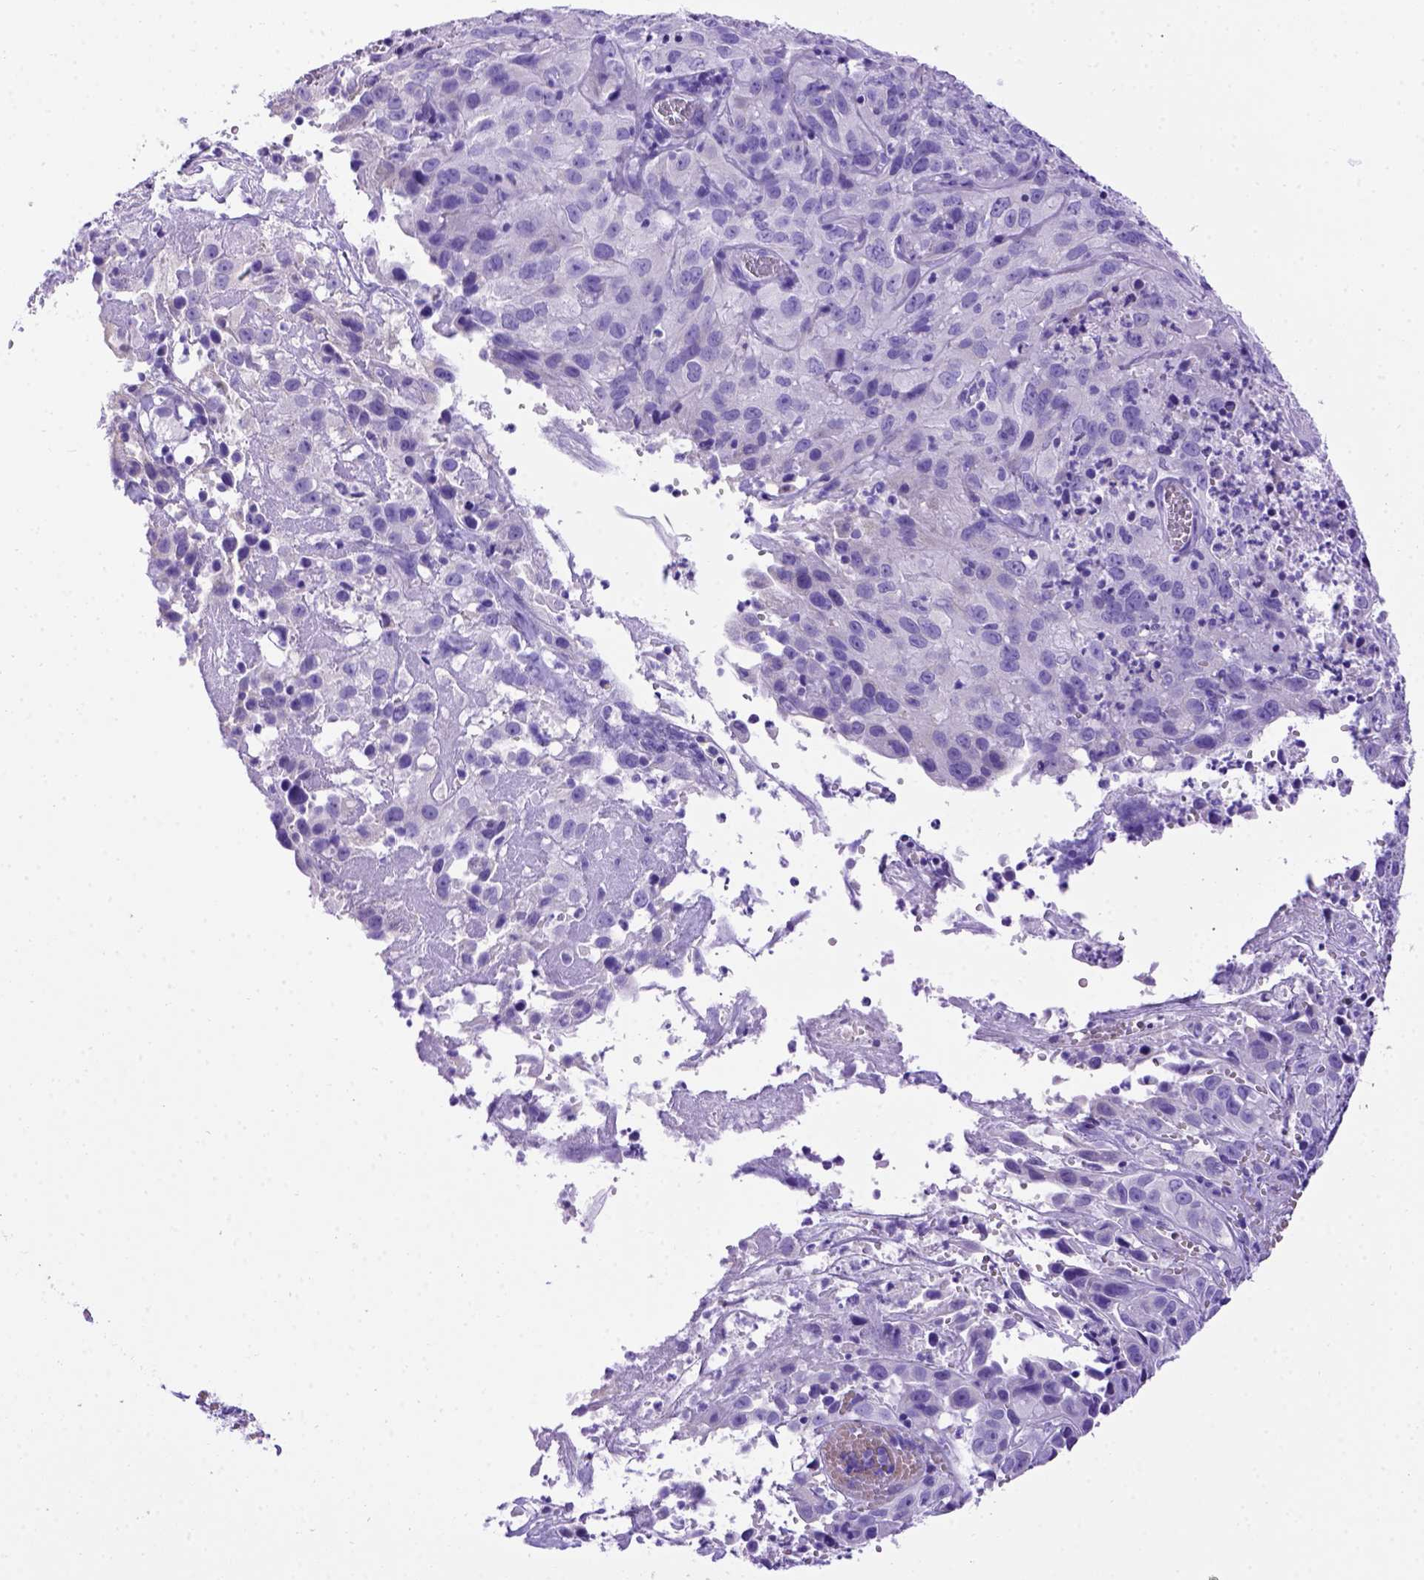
{"staining": {"intensity": "negative", "quantity": "none", "location": "none"}, "tissue": "cervical cancer", "cell_type": "Tumor cells", "image_type": "cancer", "snomed": [{"axis": "morphology", "description": "Squamous cell carcinoma, NOS"}, {"axis": "topography", "description": "Cervix"}], "caption": "Tumor cells are negative for protein expression in human cervical squamous cell carcinoma.", "gene": "MEOX2", "patient": {"sex": "female", "age": 32}}